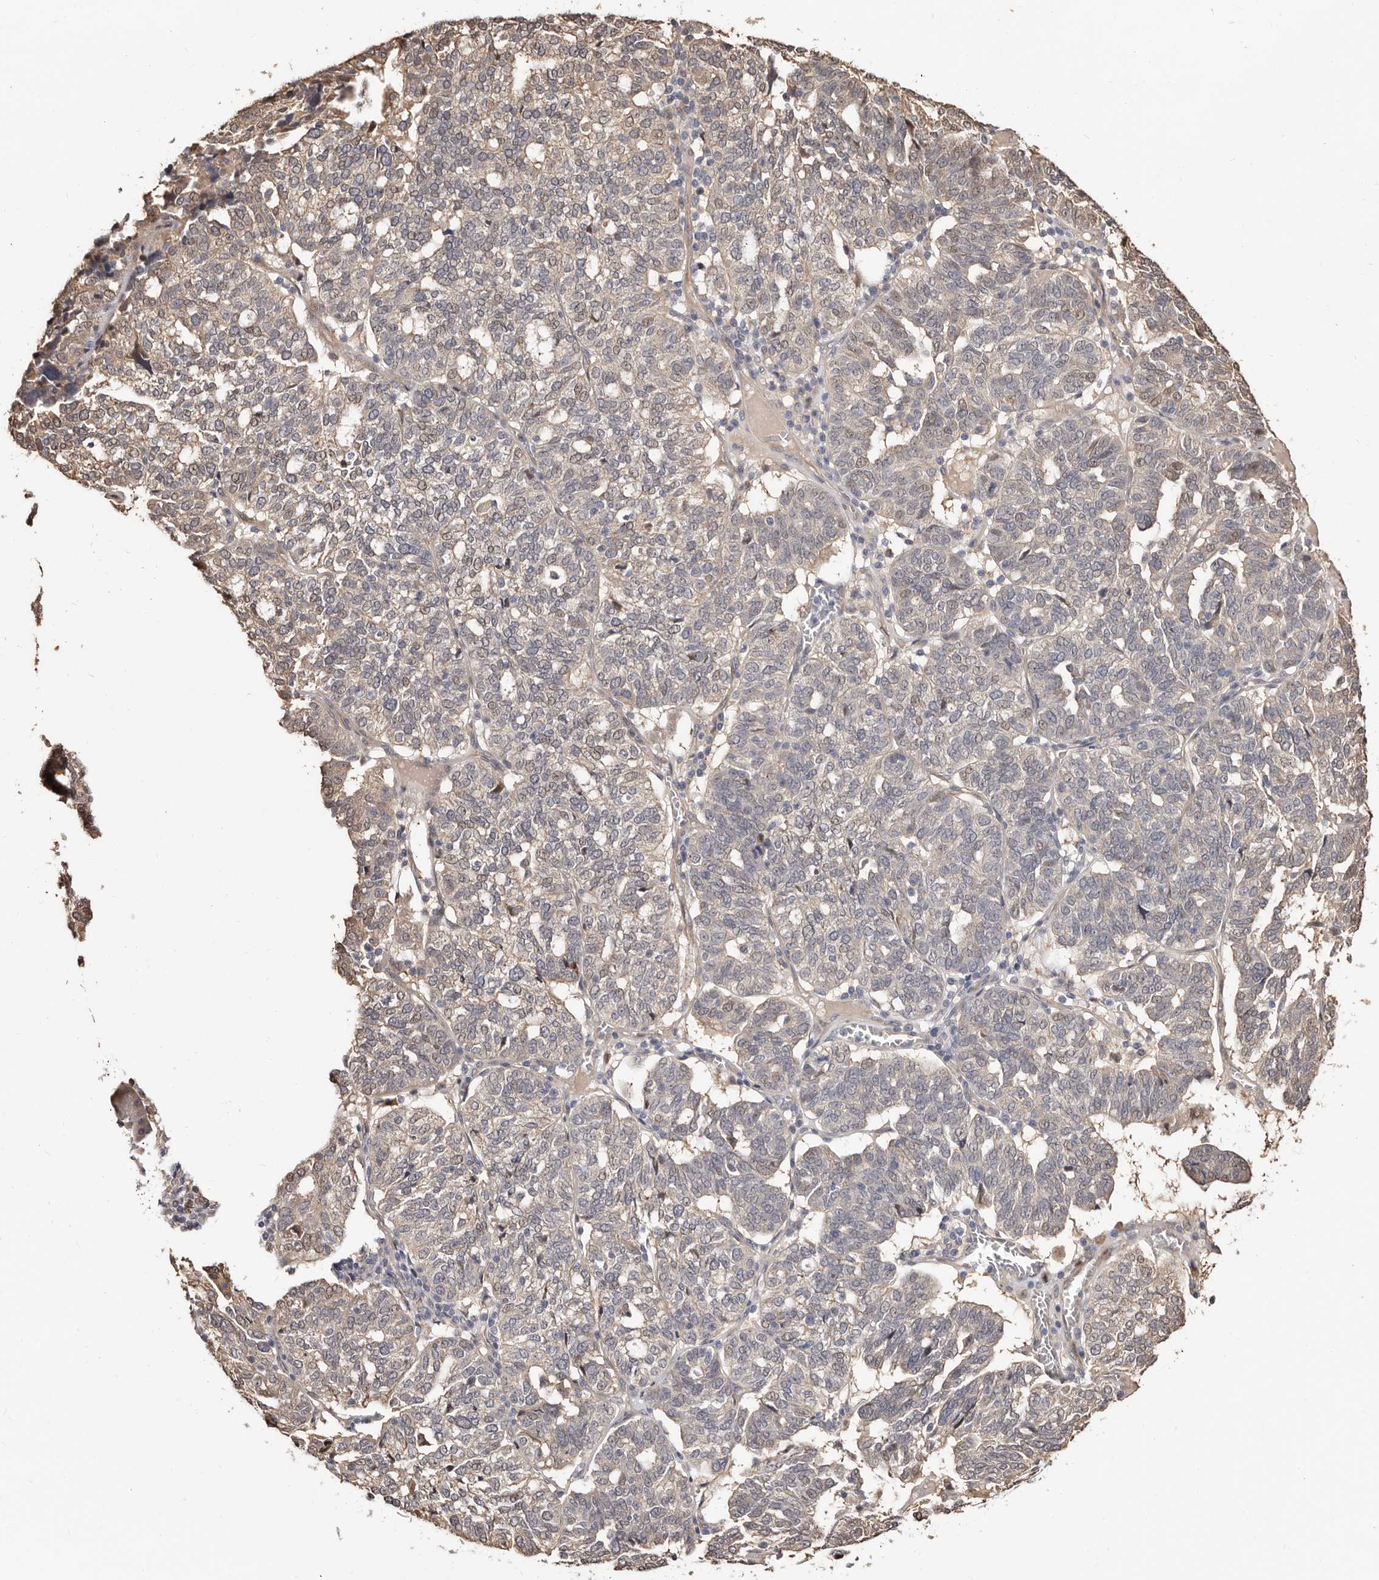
{"staining": {"intensity": "weak", "quantity": "<25%", "location": "cytoplasmic/membranous"}, "tissue": "ovarian cancer", "cell_type": "Tumor cells", "image_type": "cancer", "snomed": [{"axis": "morphology", "description": "Cystadenocarcinoma, serous, NOS"}, {"axis": "topography", "description": "Ovary"}], "caption": "Immunohistochemistry micrograph of neoplastic tissue: human serous cystadenocarcinoma (ovarian) stained with DAB (3,3'-diaminobenzidine) reveals no significant protein expression in tumor cells.", "gene": "TRIP13", "patient": {"sex": "female", "age": 59}}